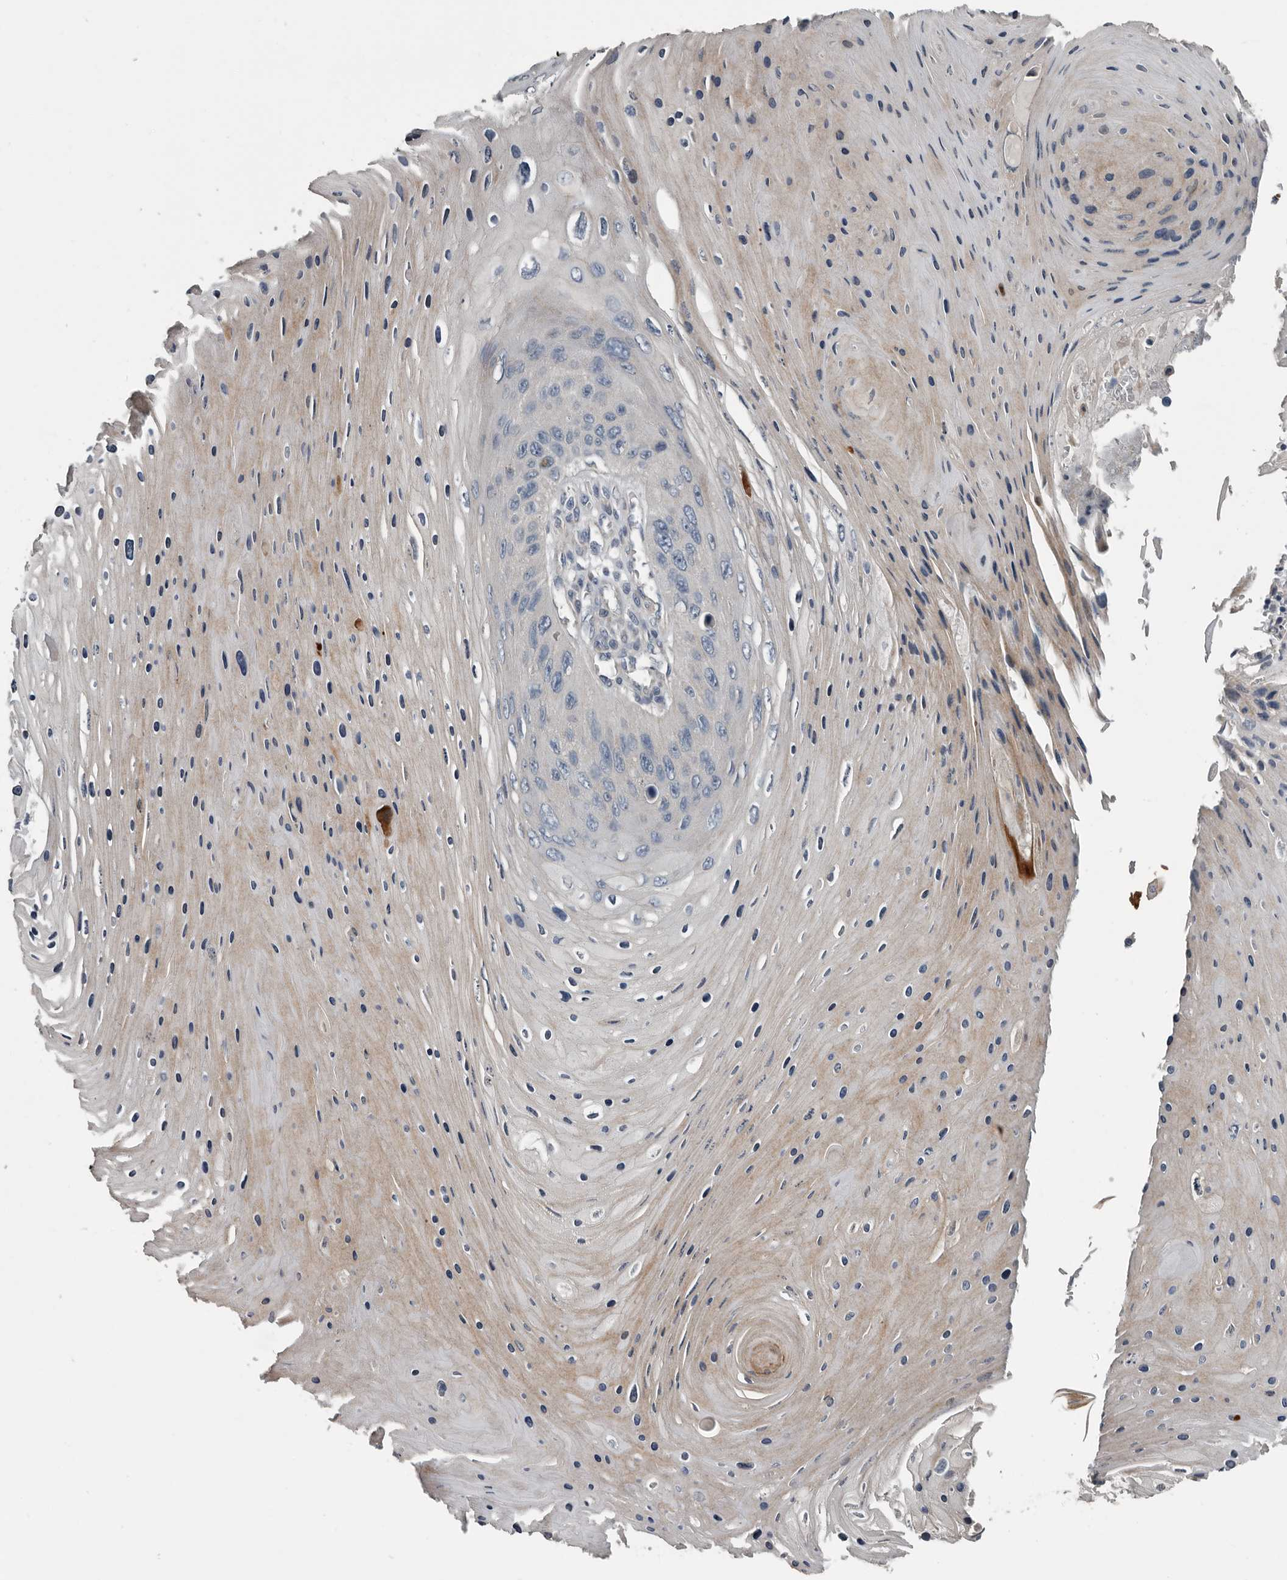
{"staining": {"intensity": "negative", "quantity": "none", "location": "none"}, "tissue": "skin cancer", "cell_type": "Tumor cells", "image_type": "cancer", "snomed": [{"axis": "morphology", "description": "Squamous cell carcinoma, NOS"}, {"axis": "topography", "description": "Skin"}], "caption": "Human squamous cell carcinoma (skin) stained for a protein using immunohistochemistry (IHC) displays no staining in tumor cells.", "gene": "DPY19L4", "patient": {"sex": "female", "age": 88}}